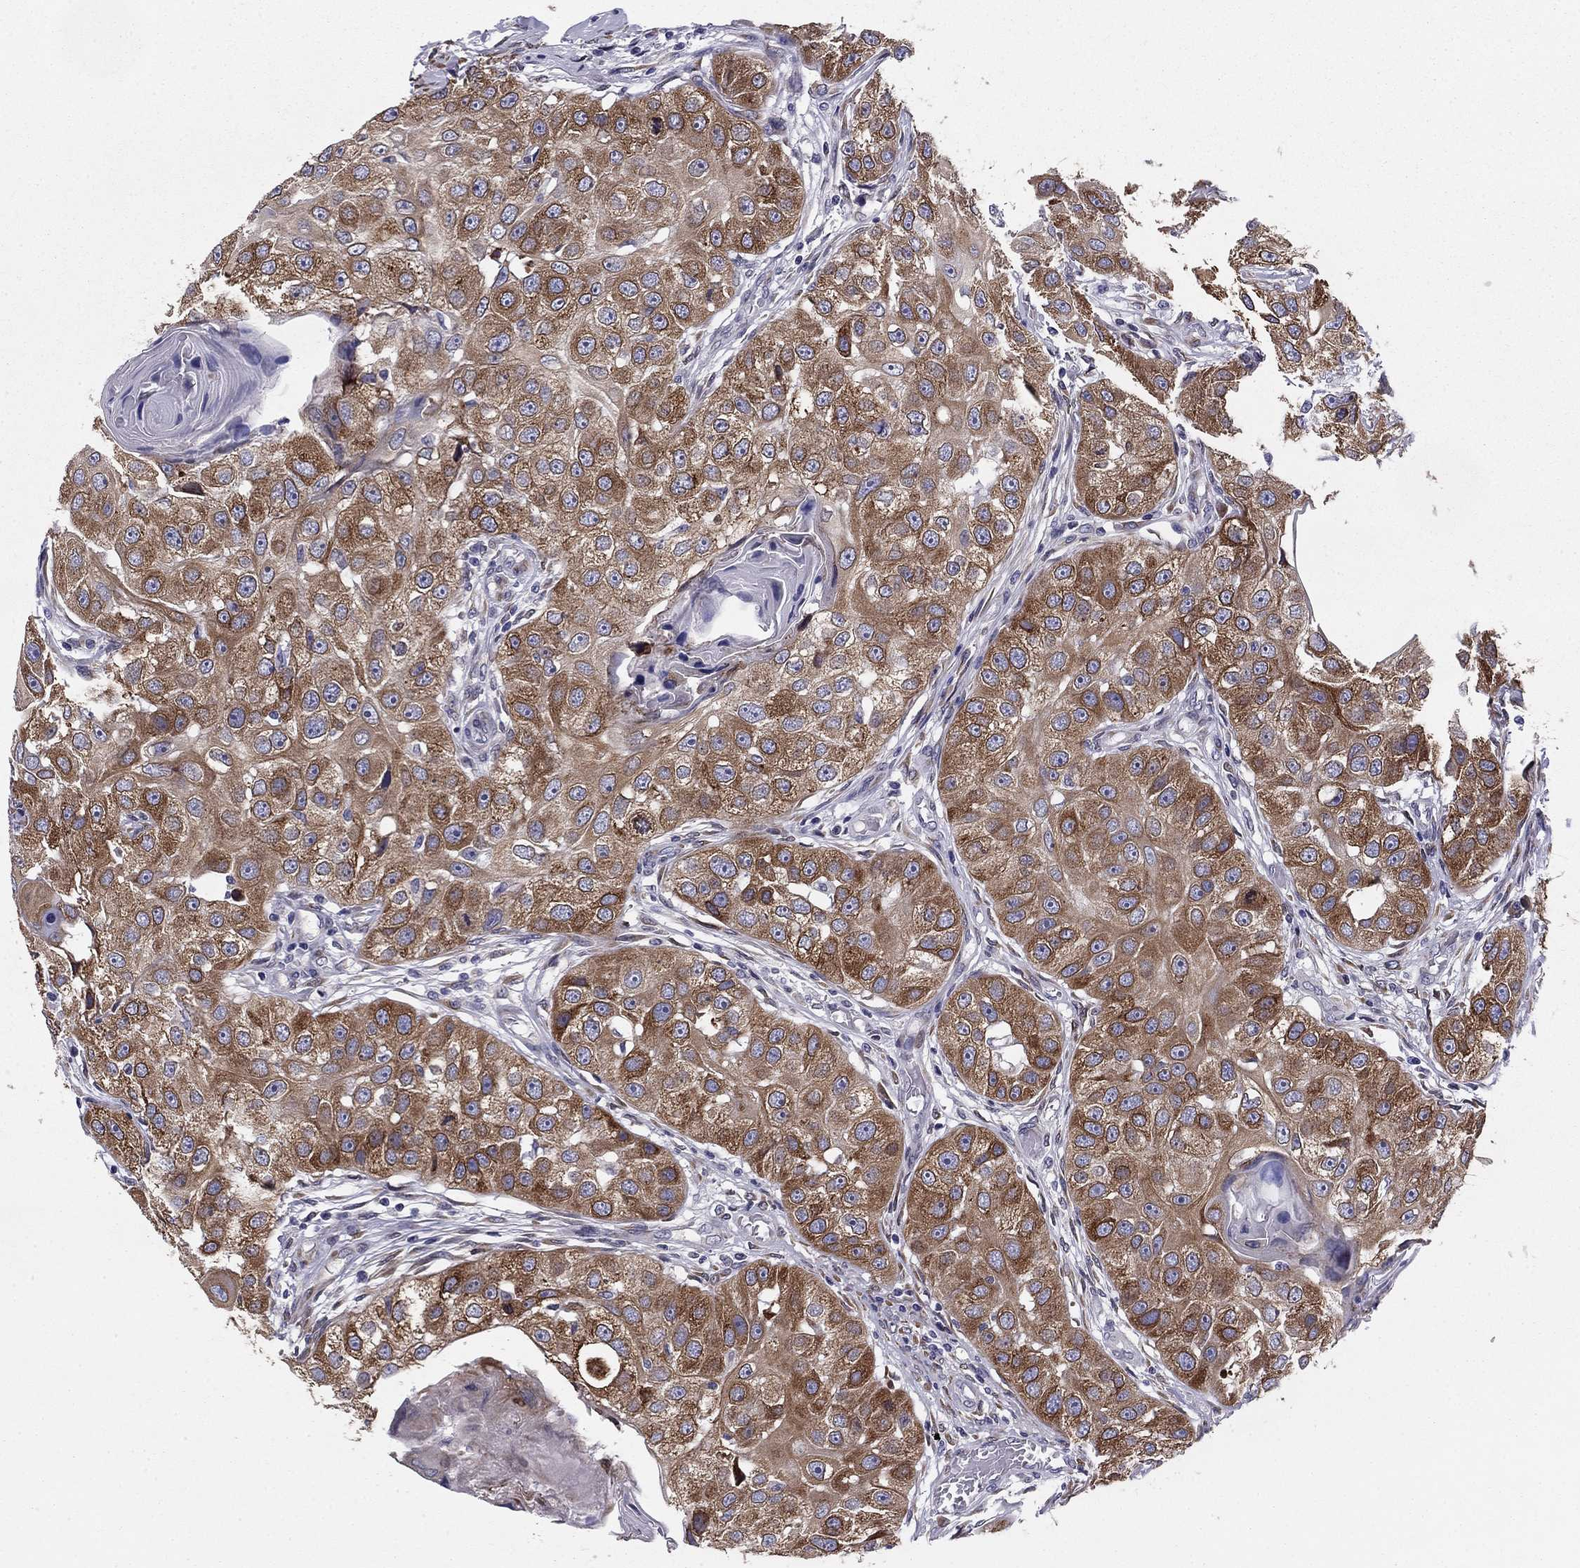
{"staining": {"intensity": "strong", "quantity": "25%-75%", "location": "cytoplasmic/membranous"}, "tissue": "head and neck cancer", "cell_type": "Tumor cells", "image_type": "cancer", "snomed": [{"axis": "morphology", "description": "Normal tissue, NOS"}, {"axis": "morphology", "description": "Squamous cell carcinoma, NOS"}, {"axis": "topography", "description": "Skeletal muscle"}, {"axis": "topography", "description": "Head-Neck"}], "caption": "There is high levels of strong cytoplasmic/membranous positivity in tumor cells of head and neck squamous cell carcinoma, as demonstrated by immunohistochemical staining (brown color).", "gene": "TMED3", "patient": {"sex": "male", "age": 51}}